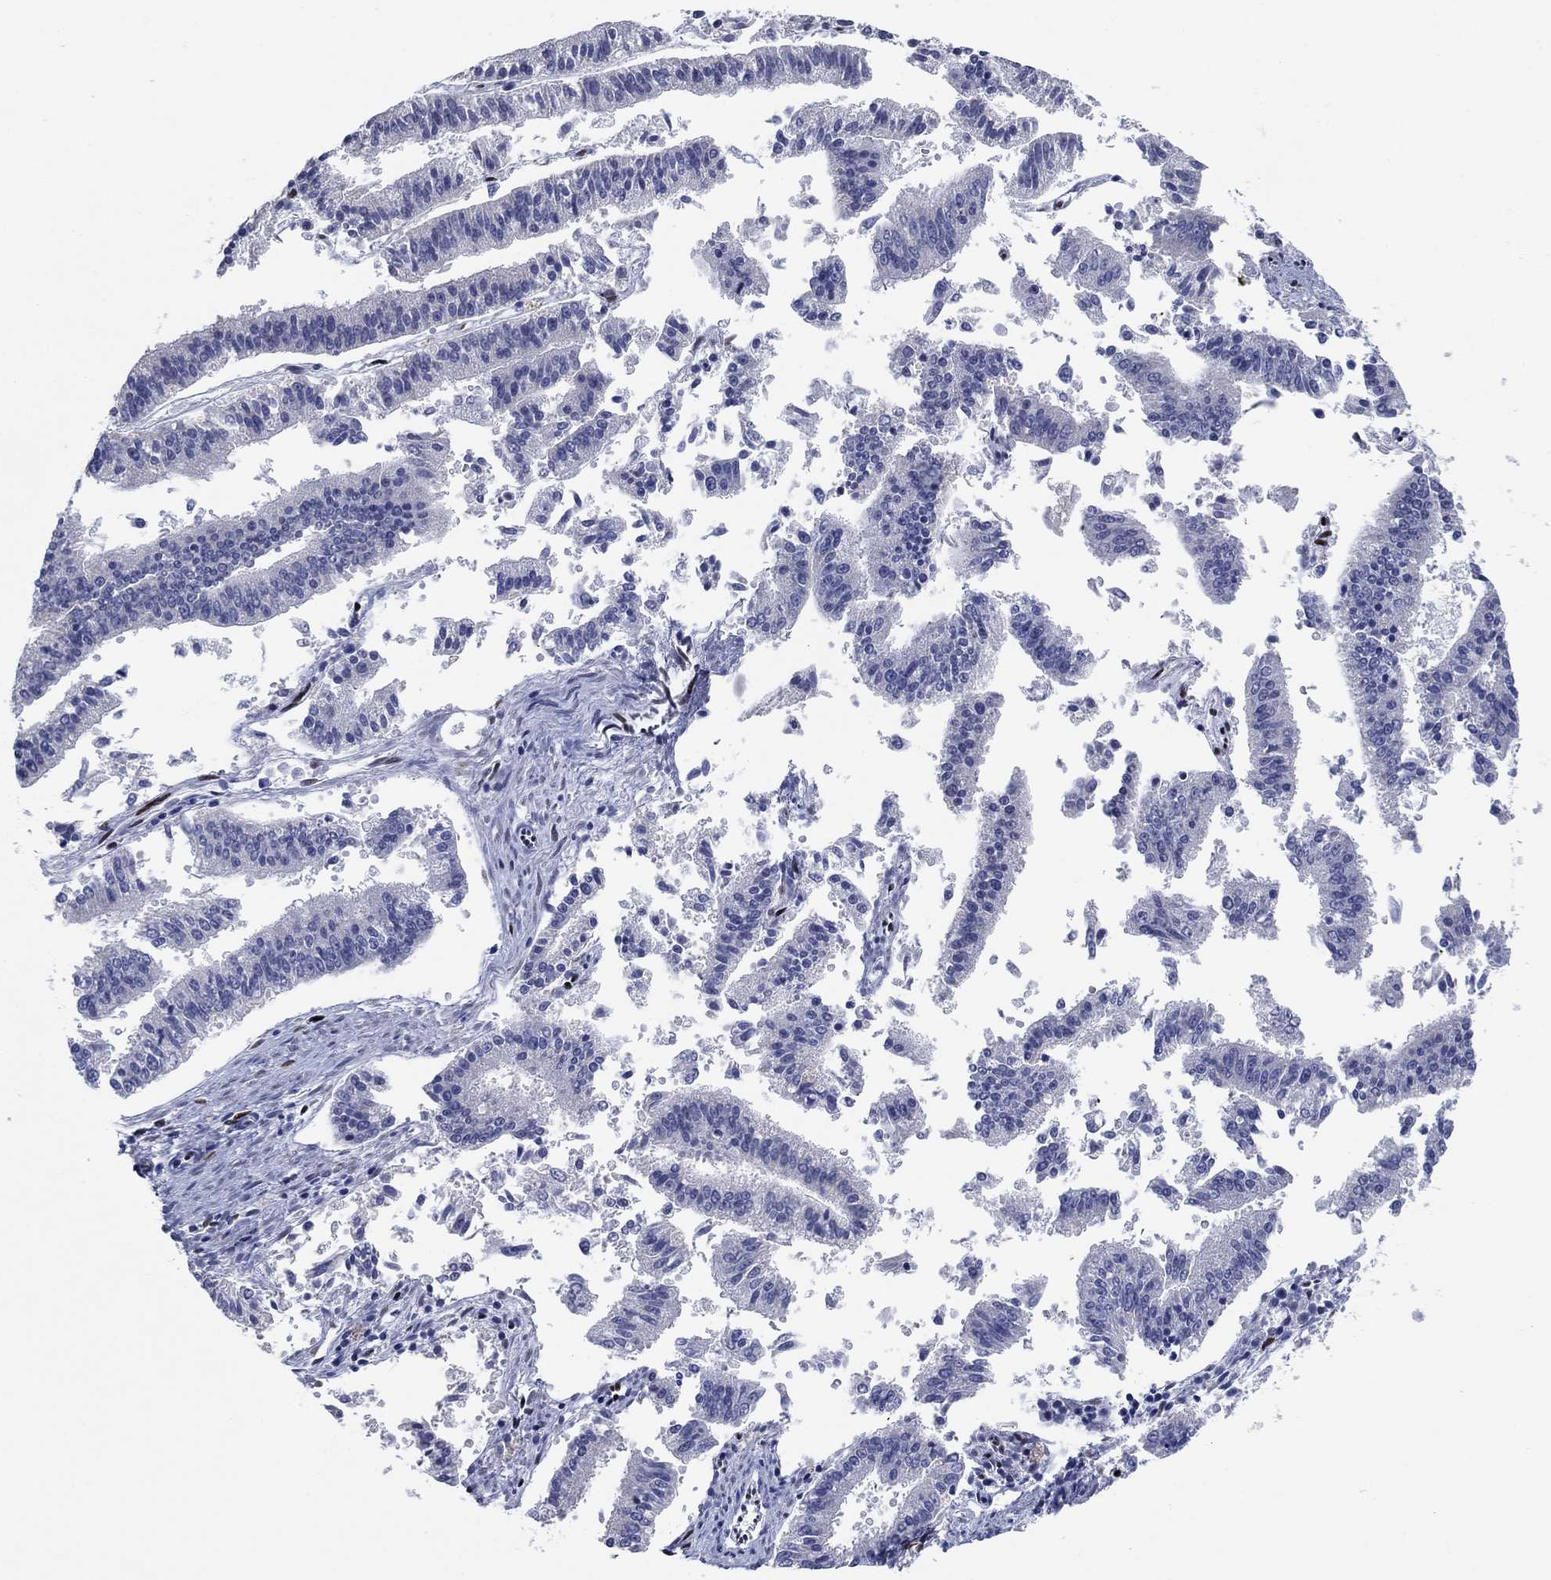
{"staining": {"intensity": "negative", "quantity": "none", "location": "none"}, "tissue": "endometrial cancer", "cell_type": "Tumor cells", "image_type": "cancer", "snomed": [{"axis": "morphology", "description": "Adenocarcinoma, NOS"}, {"axis": "topography", "description": "Endometrium"}], "caption": "This is an immunohistochemistry image of endometrial cancer. There is no expression in tumor cells.", "gene": "ZEB1", "patient": {"sex": "female", "age": 66}}